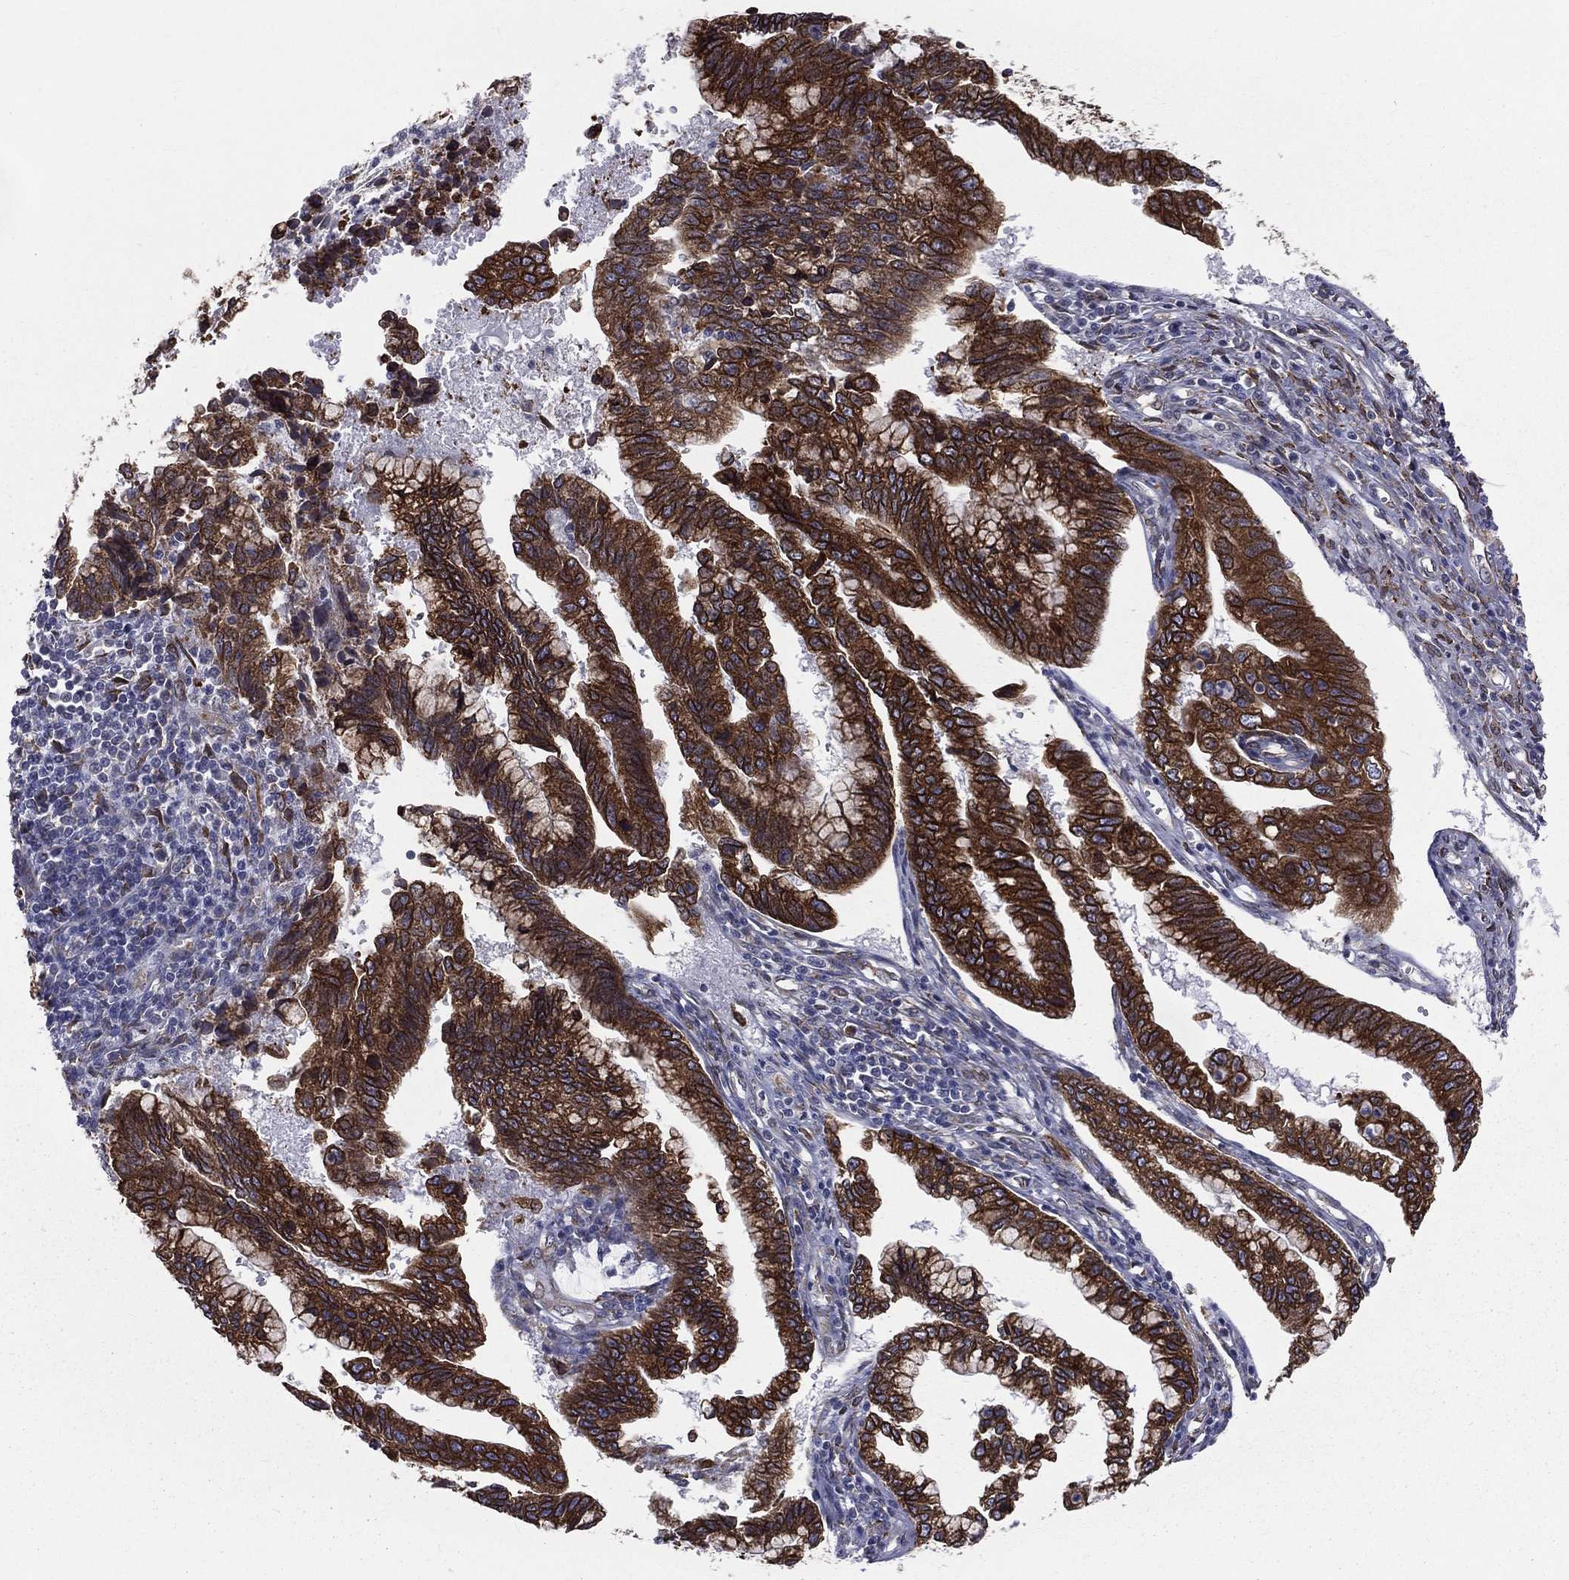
{"staining": {"intensity": "strong", "quantity": ">75%", "location": "cytoplasmic/membranous"}, "tissue": "cervical cancer", "cell_type": "Tumor cells", "image_type": "cancer", "snomed": [{"axis": "morphology", "description": "Adenocarcinoma, NOS"}, {"axis": "topography", "description": "Cervix"}], "caption": "Immunohistochemical staining of human adenocarcinoma (cervical) reveals high levels of strong cytoplasmic/membranous staining in approximately >75% of tumor cells.", "gene": "PGRMC1", "patient": {"sex": "female", "age": 44}}